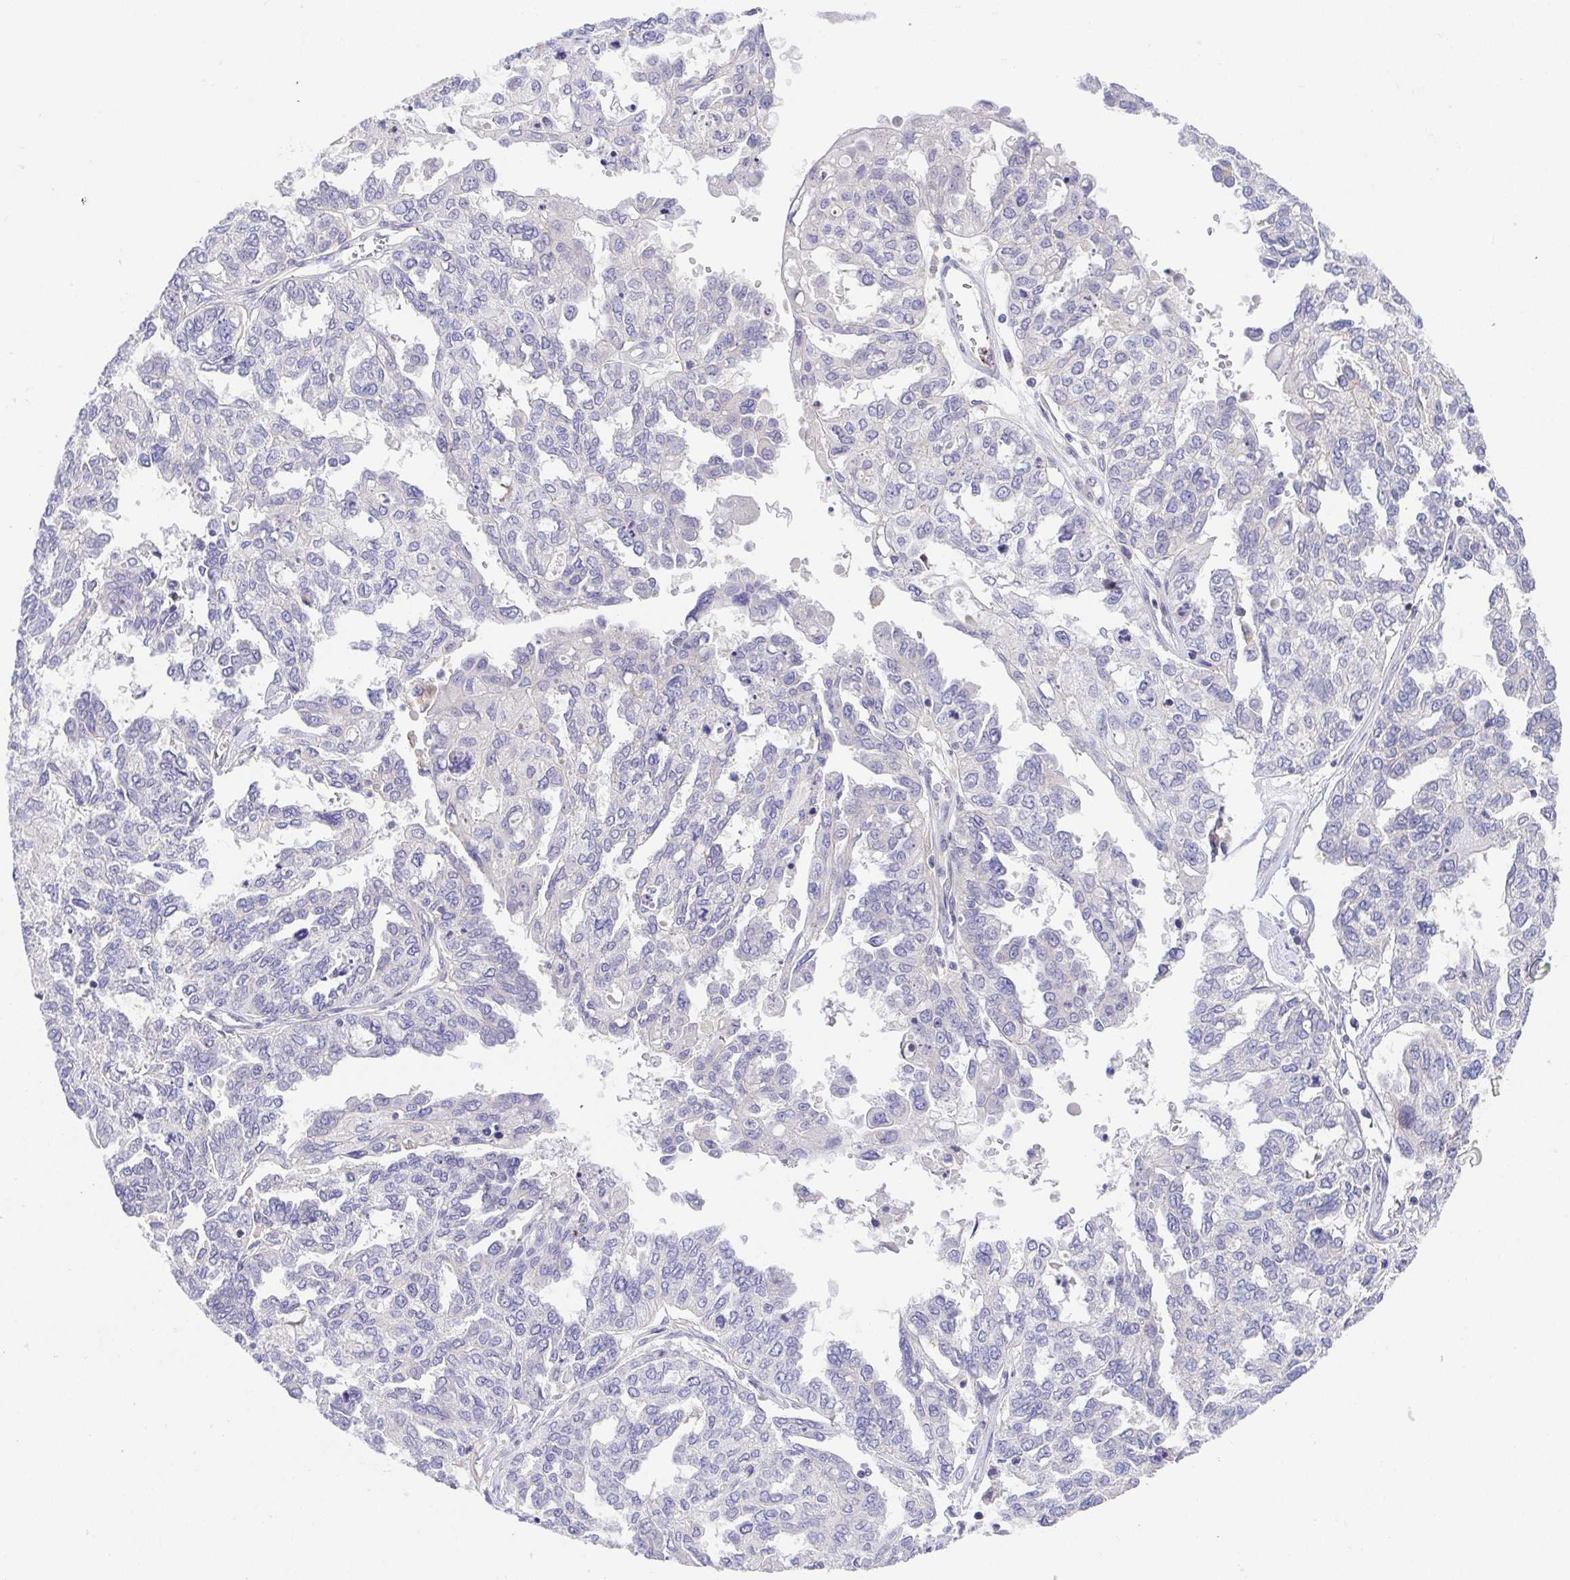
{"staining": {"intensity": "negative", "quantity": "none", "location": "none"}, "tissue": "ovarian cancer", "cell_type": "Tumor cells", "image_type": "cancer", "snomed": [{"axis": "morphology", "description": "Cystadenocarcinoma, serous, NOS"}, {"axis": "topography", "description": "Ovary"}], "caption": "Protein analysis of ovarian serous cystadenocarcinoma demonstrates no significant positivity in tumor cells.", "gene": "PRR14L", "patient": {"sex": "female", "age": 53}}